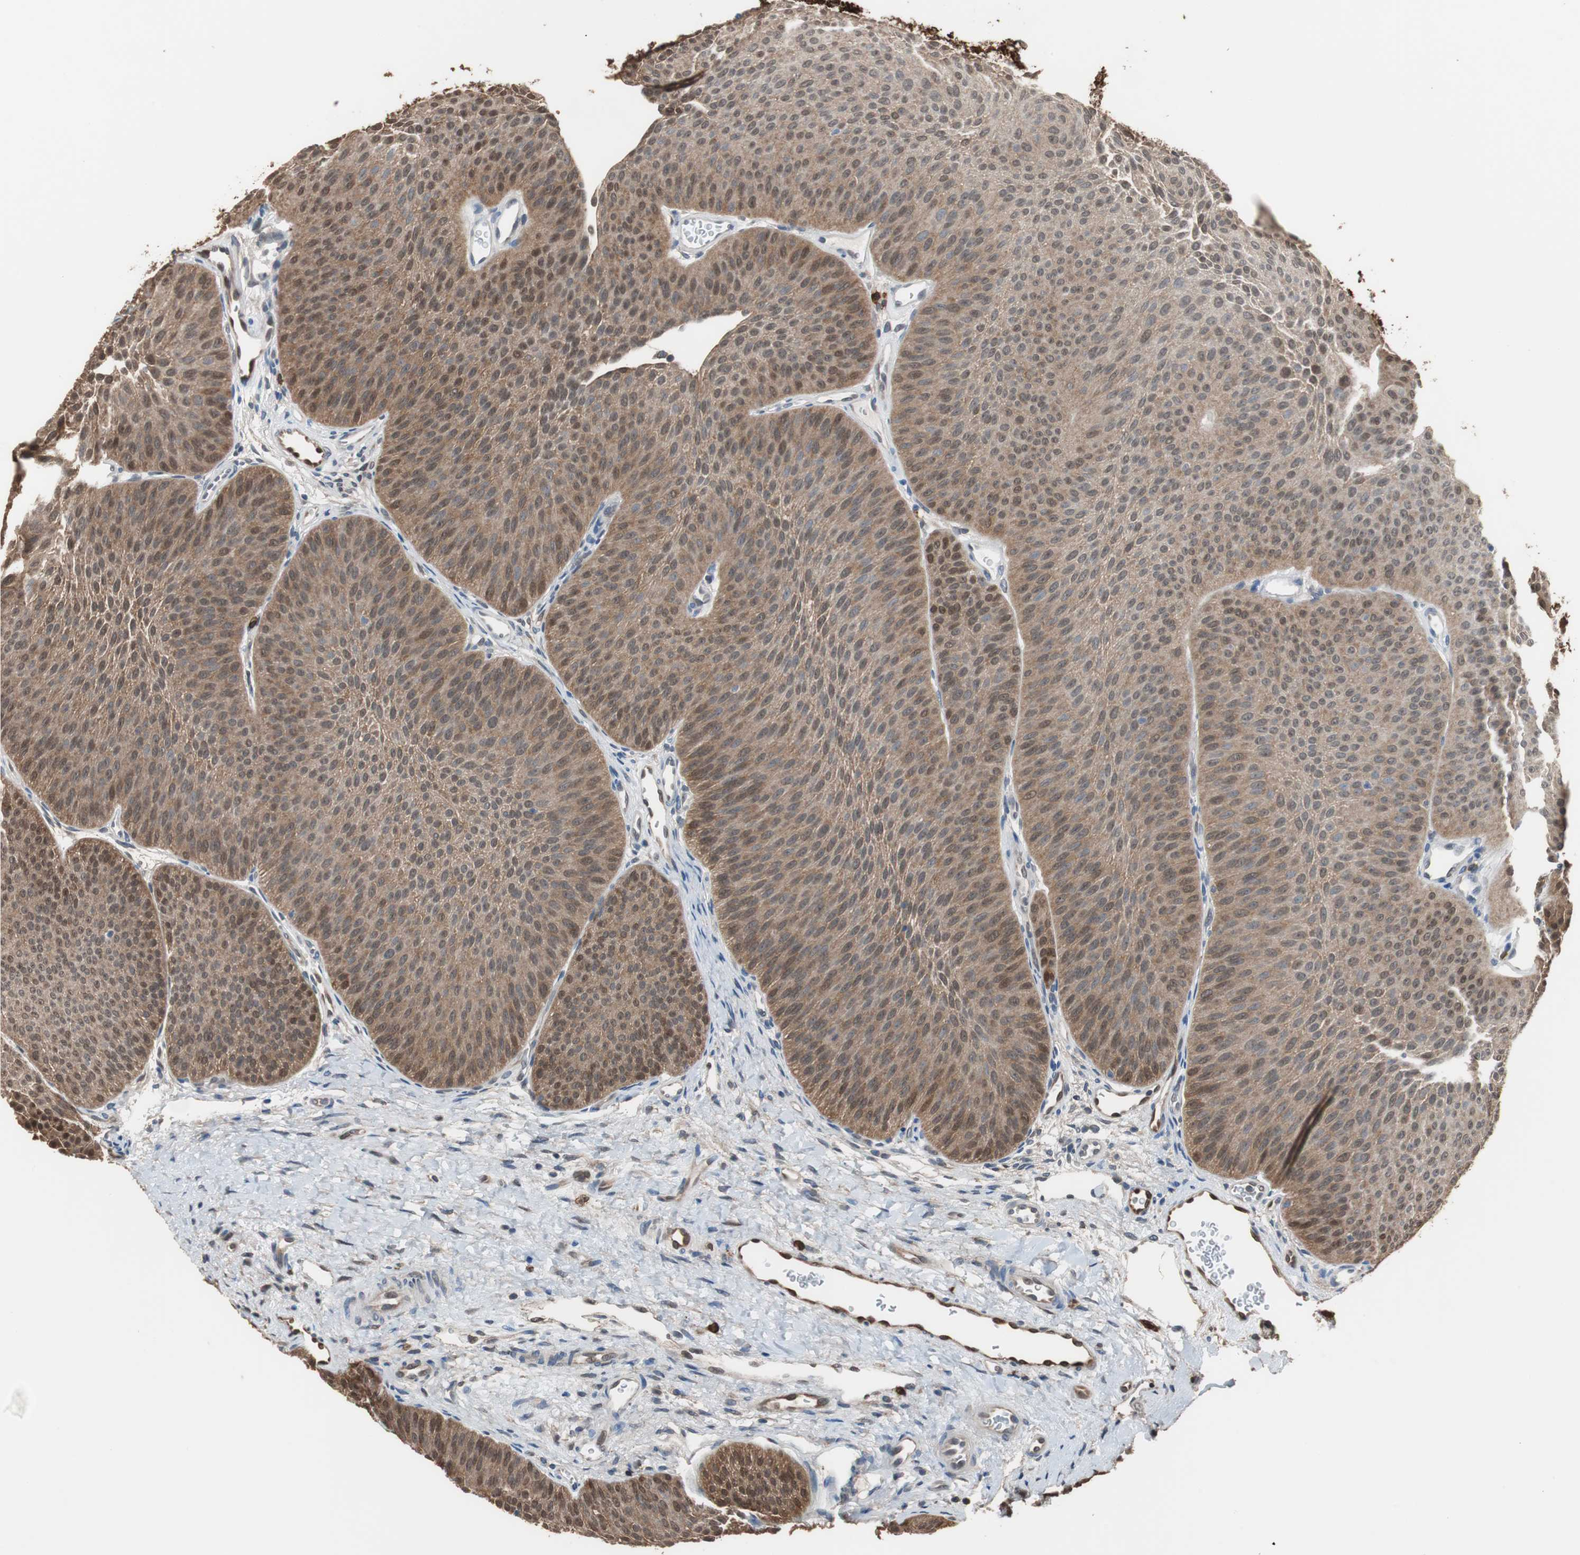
{"staining": {"intensity": "moderate", "quantity": ">75%", "location": "cytoplasmic/membranous"}, "tissue": "urothelial cancer", "cell_type": "Tumor cells", "image_type": "cancer", "snomed": [{"axis": "morphology", "description": "Urothelial carcinoma, Low grade"}, {"axis": "topography", "description": "Urinary bladder"}], "caption": "Protein staining of urothelial cancer tissue demonstrates moderate cytoplasmic/membranous staining in about >75% of tumor cells. Ihc stains the protein in brown and the nuclei are stained blue.", "gene": "ANXA4", "patient": {"sex": "female", "age": 60}}